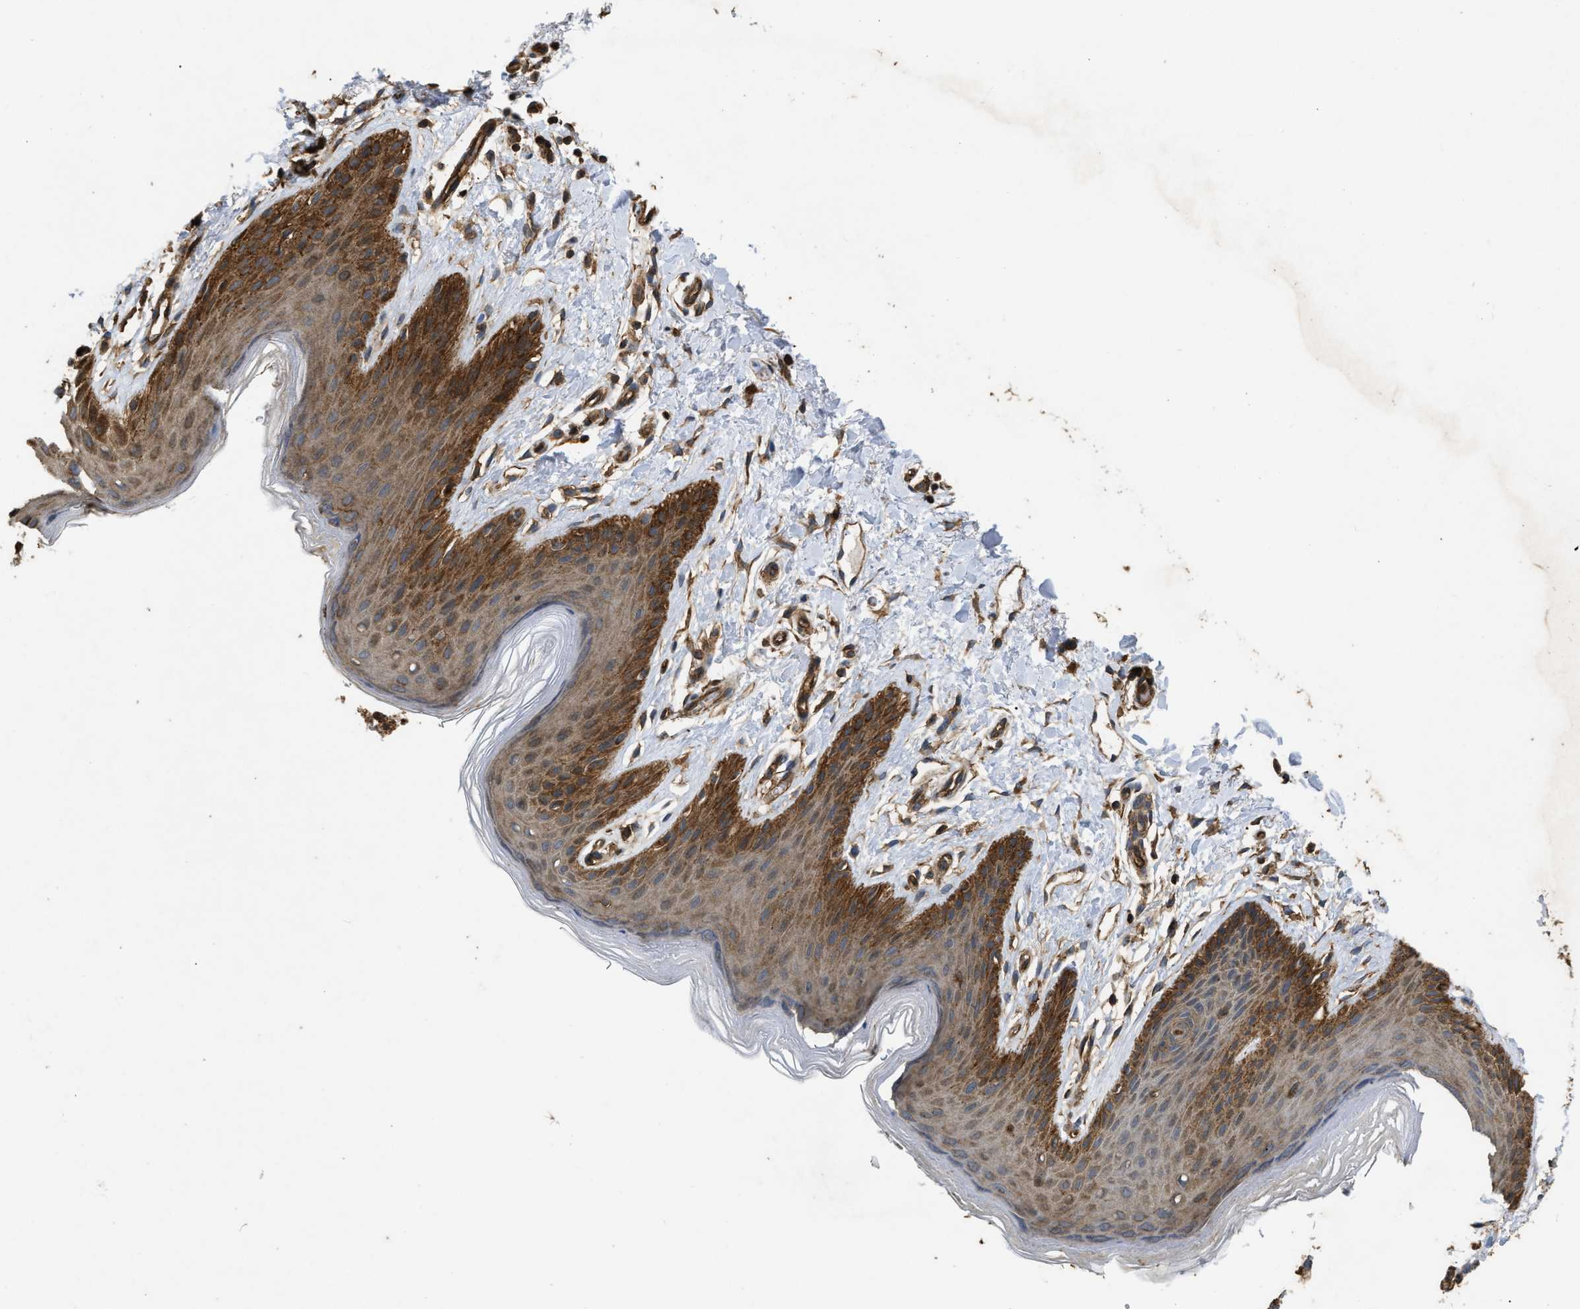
{"staining": {"intensity": "strong", "quantity": ">75%", "location": "cytoplasmic/membranous"}, "tissue": "skin", "cell_type": "Epidermal cells", "image_type": "normal", "snomed": [{"axis": "morphology", "description": "Normal tissue, NOS"}, {"axis": "topography", "description": "Anal"}], "caption": "Epidermal cells exhibit high levels of strong cytoplasmic/membranous expression in approximately >75% of cells in benign human skin.", "gene": "GNB4", "patient": {"sex": "male", "age": 44}}